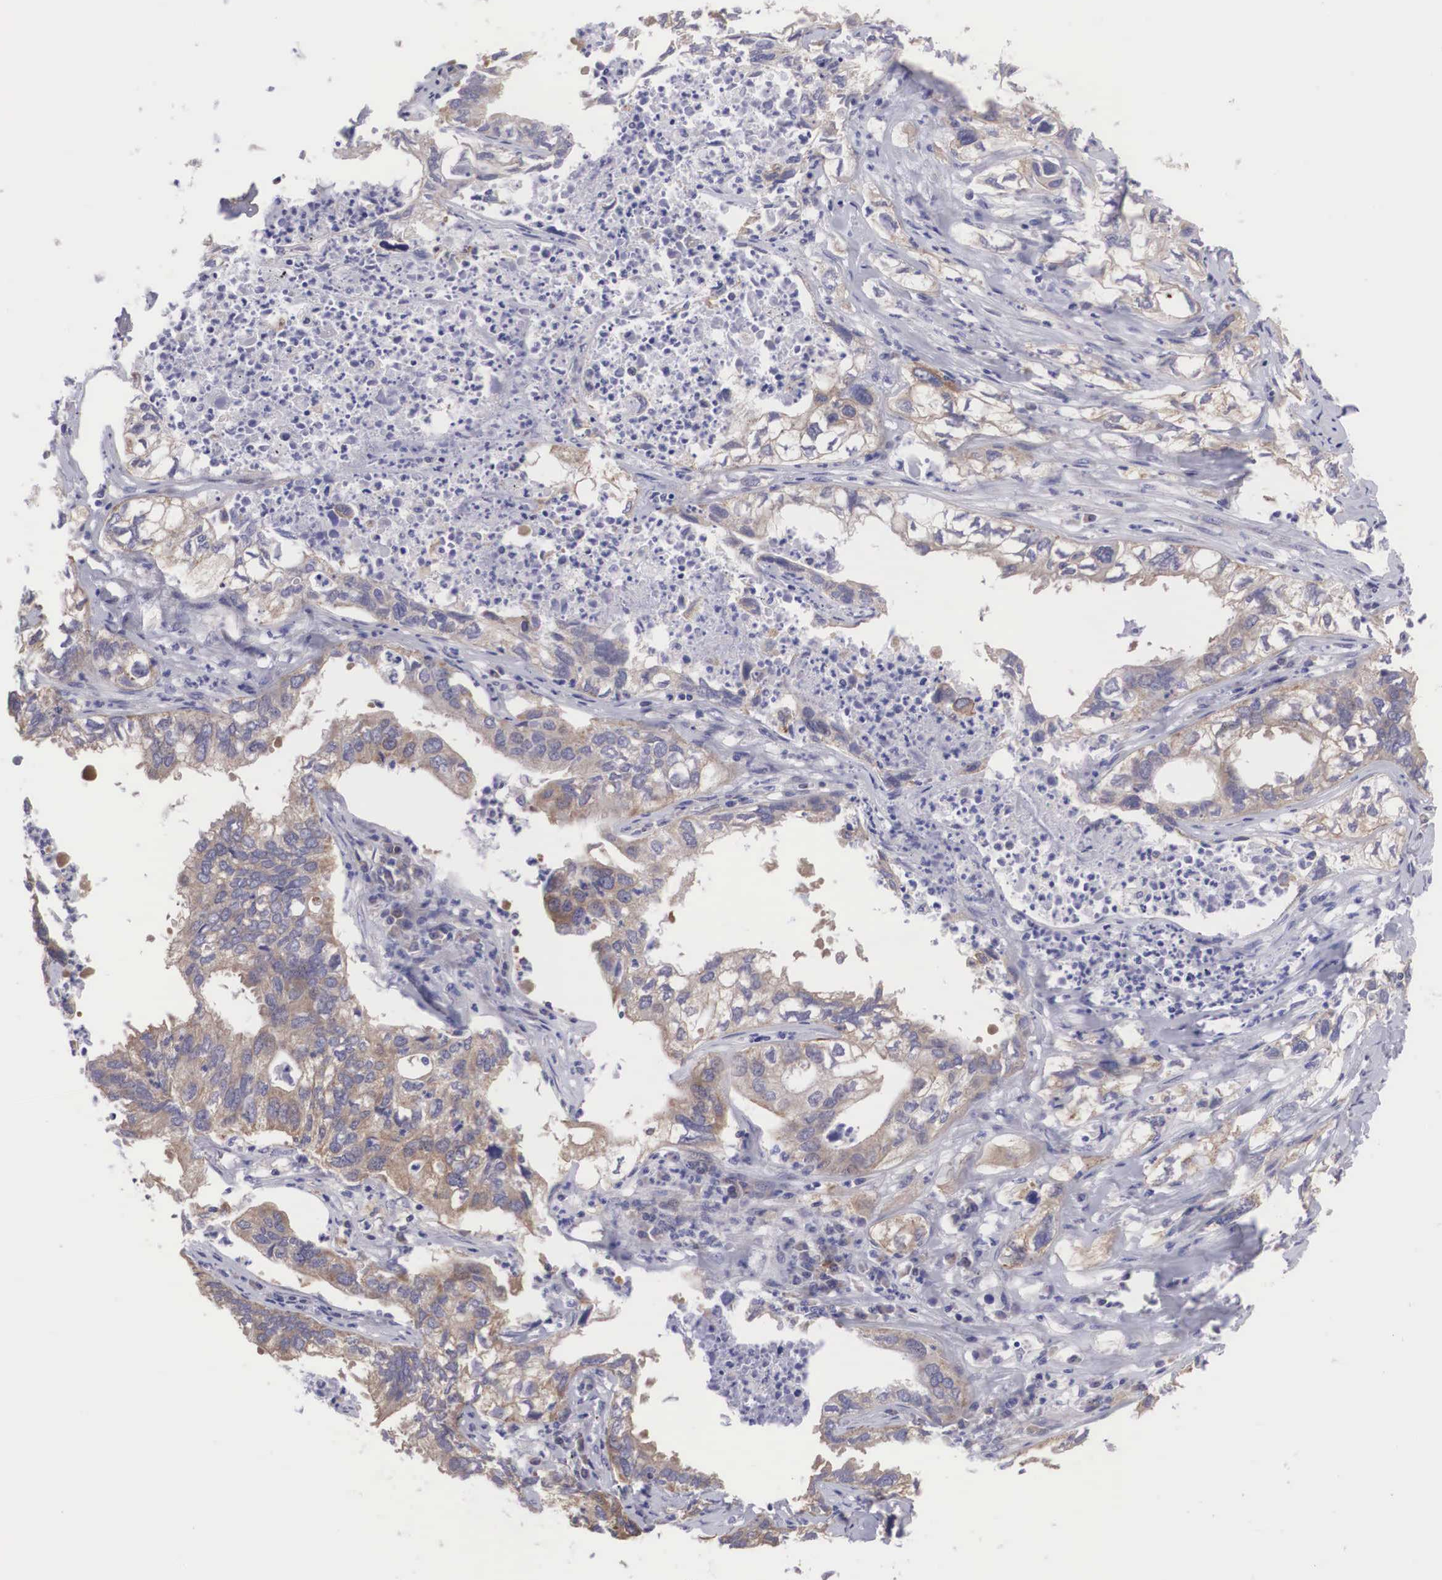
{"staining": {"intensity": "weak", "quantity": "<25%", "location": "cytoplasmic/membranous"}, "tissue": "lung cancer", "cell_type": "Tumor cells", "image_type": "cancer", "snomed": [{"axis": "morphology", "description": "Adenocarcinoma, NOS"}, {"axis": "topography", "description": "Lung"}], "caption": "This is an immunohistochemistry (IHC) histopathology image of human adenocarcinoma (lung). There is no expression in tumor cells.", "gene": "TXLNG", "patient": {"sex": "male", "age": 48}}